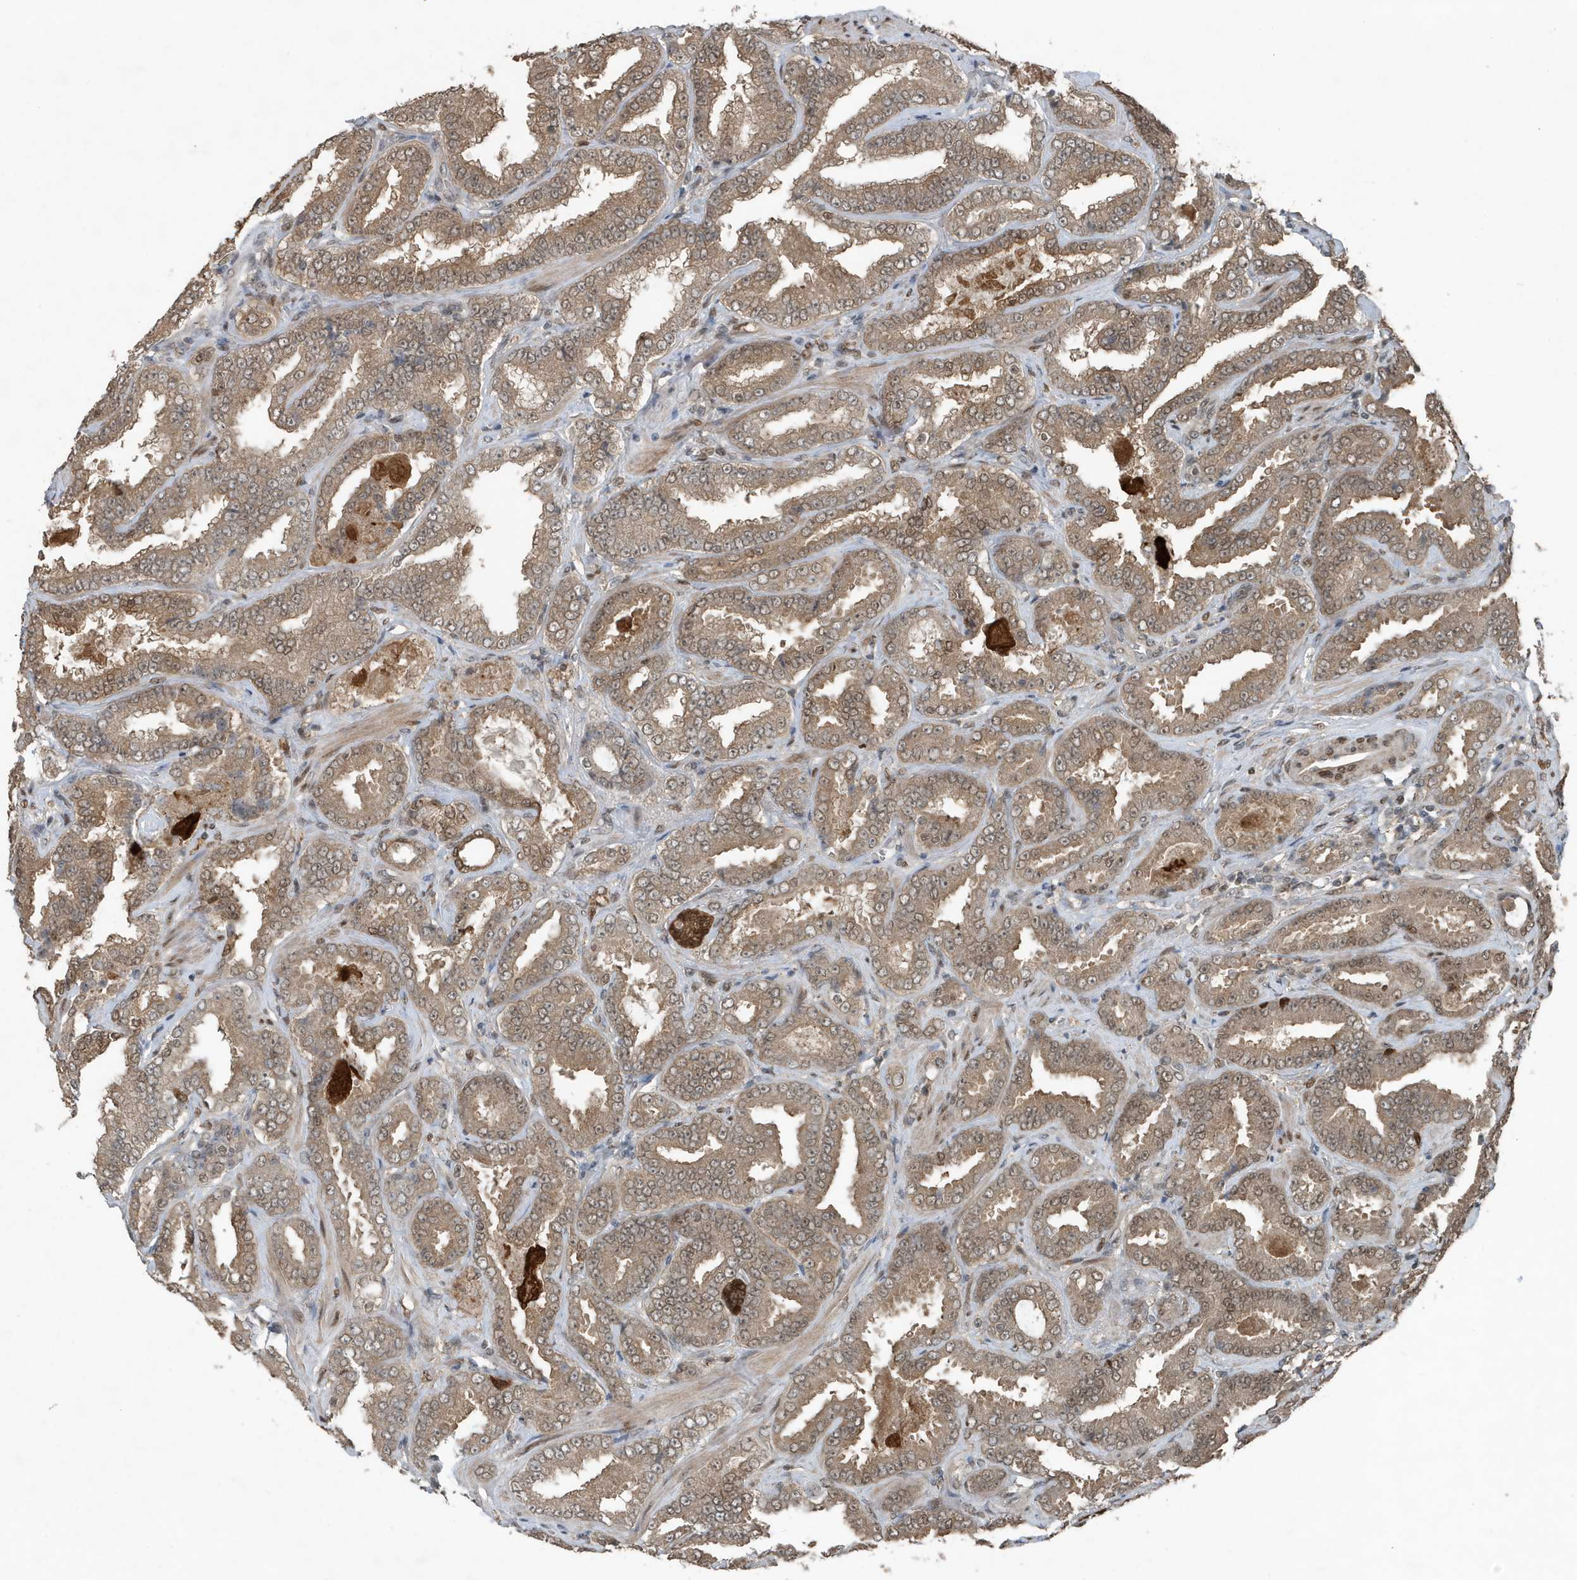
{"staining": {"intensity": "moderate", "quantity": ">75%", "location": "cytoplasmic/membranous,nuclear"}, "tissue": "prostate cancer", "cell_type": "Tumor cells", "image_type": "cancer", "snomed": [{"axis": "morphology", "description": "Adenocarcinoma, Low grade"}, {"axis": "topography", "description": "Prostate"}], "caption": "Protein analysis of prostate adenocarcinoma (low-grade) tissue shows moderate cytoplasmic/membranous and nuclear staining in about >75% of tumor cells.", "gene": "HSPA1A", "patient": {"sex": "male", "age": 60}}